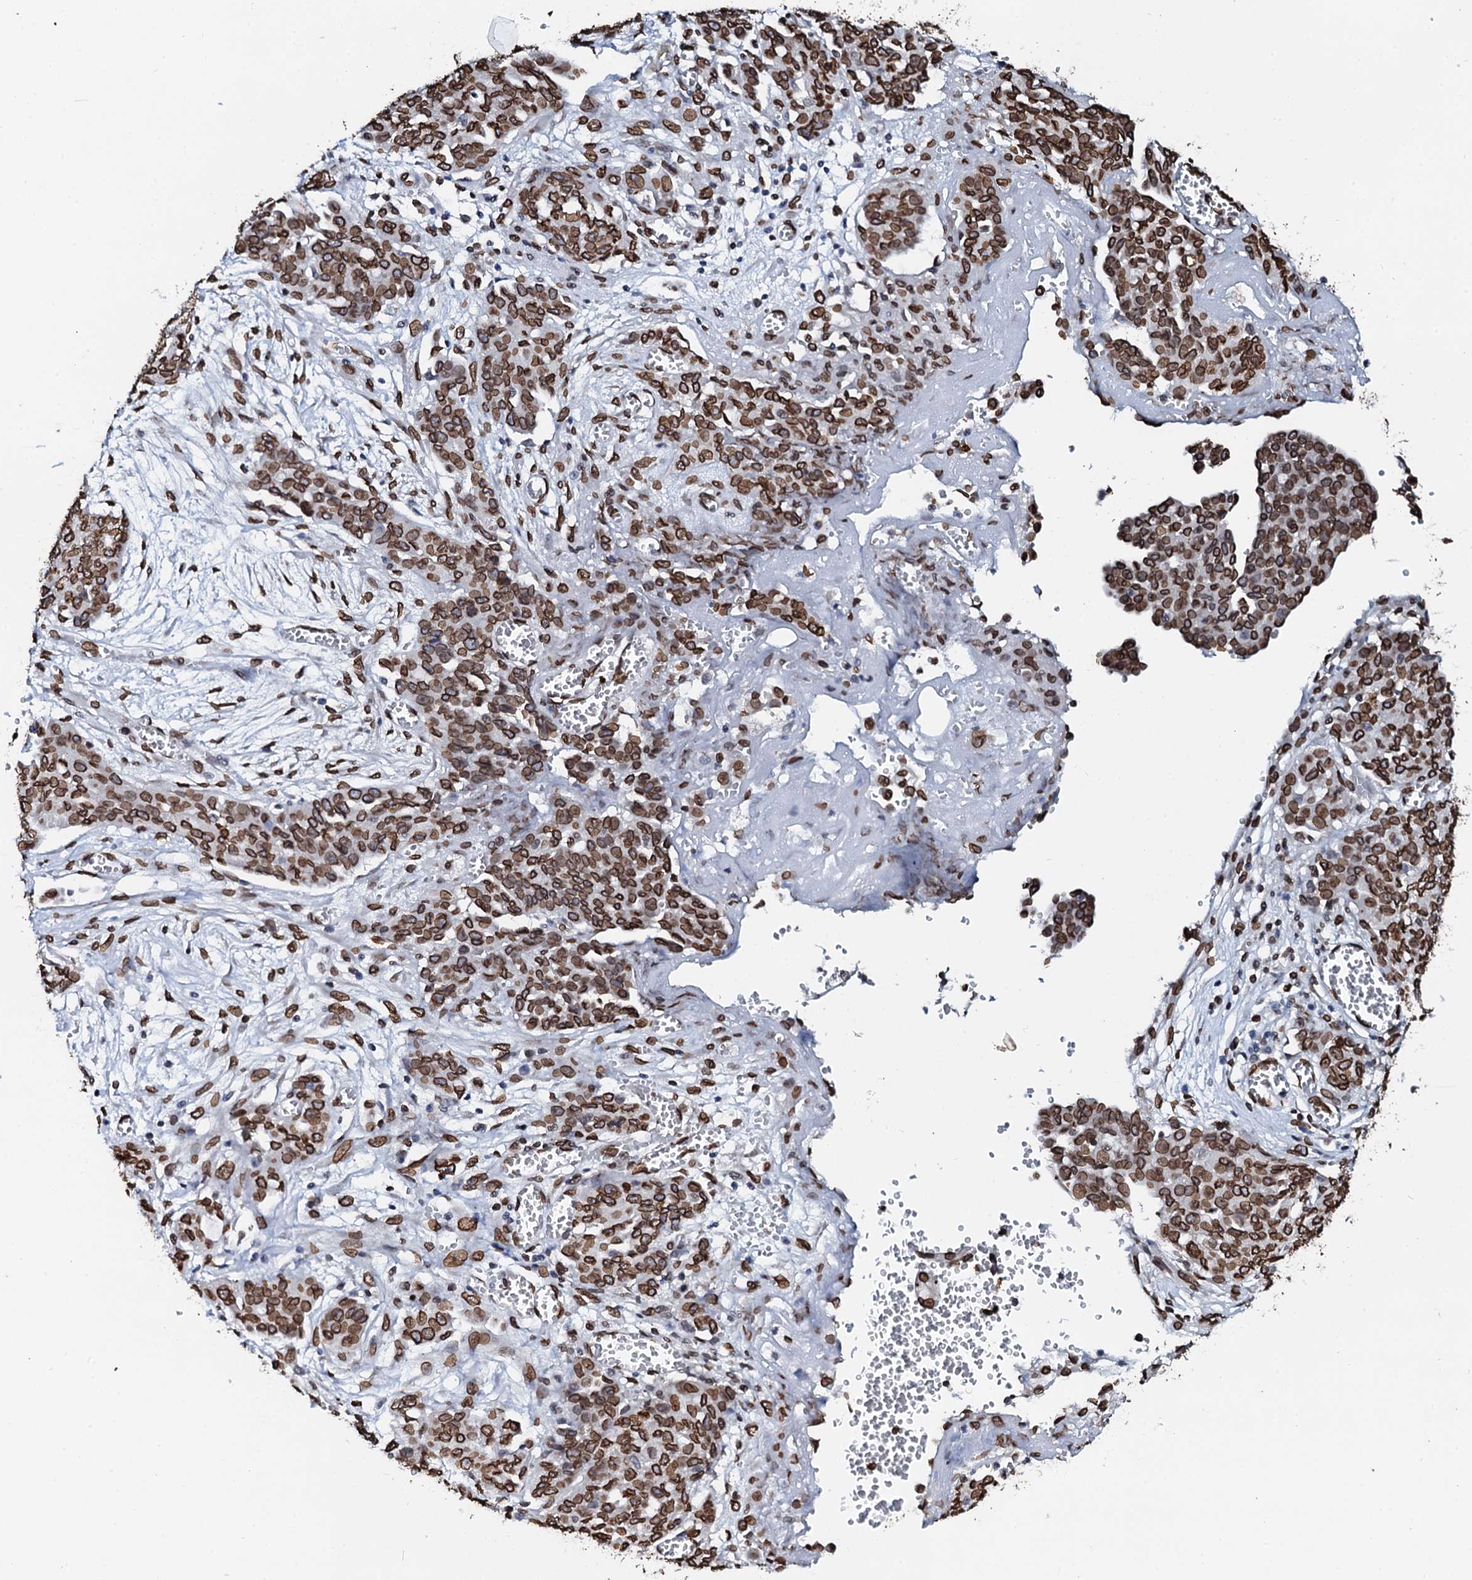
{"staining": {"intensity": "strong", "quantity": ">75%", "location": "cytoplasmic/membranous,nuclear"}, "tissue": "ovarian cancer", "cell_type": "Tumor cells", "image_type": "cancer", "snomed": [{"axis": "morphology", "description": "Cystadenocarcinoma, serous, NOS"}, {"axis": "topography", "description": "Soft tissue"}, {"axis": "topography", "description": "Ovary"}], "caption": "Immunohistochemical staining of human ovarian cancer reveals high levels of strong cytoplasmic/membranous and nuclear protein staining in approximately >75% of tumor cells.", "gene": "KATNAL2", "patient": {"sex": "female", "age": 57}}